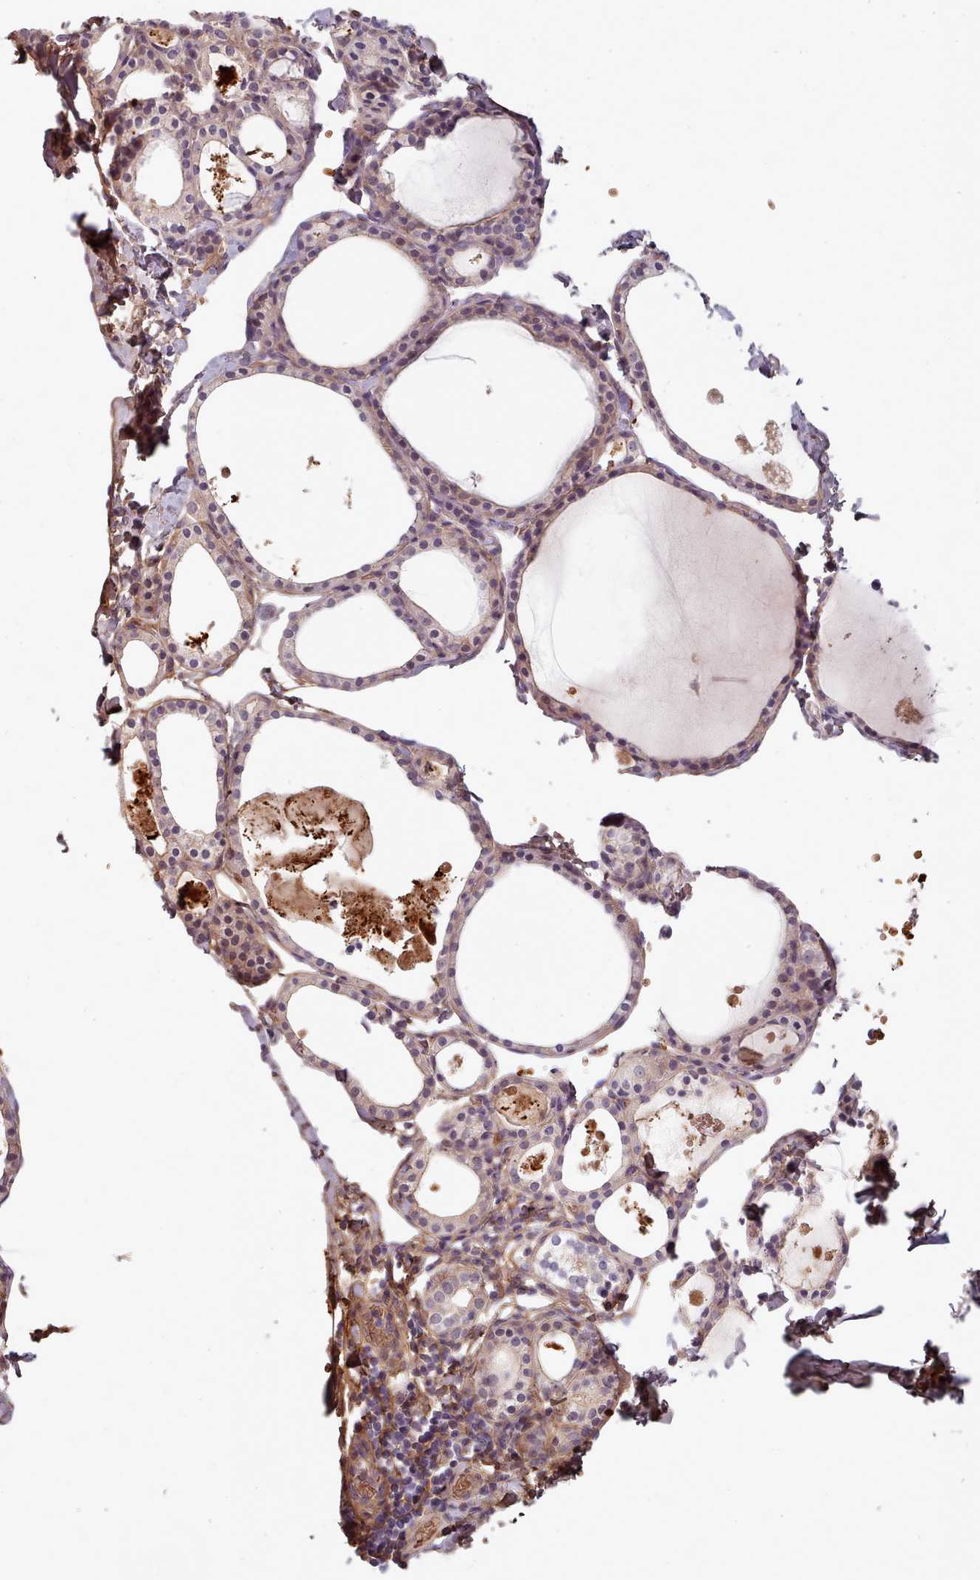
{"staining": {"intensity": "weak", "quantity": "25%-75%", "location": "cytoplasmic/membranous,nuclear"}, "tissue": "thyroid gland", "cell_type": "Glandular cells", "image_type": "normal", "snomed": [{"axis": "morphology", "description": "Normal tissue, NOS"}, {"axis": "topography", "description": "Thyroid gland"}], "caption": "The image displays a brown stain indicating the presence of a protein in the cytoplasmic/membranous,nuclear of glandular cells in thyroid gland. (DAB = brown stain, brightfield microscopy at high magnification).", "gene": "CLNS1A", "patient": {"sex": "male", "age": 56}}